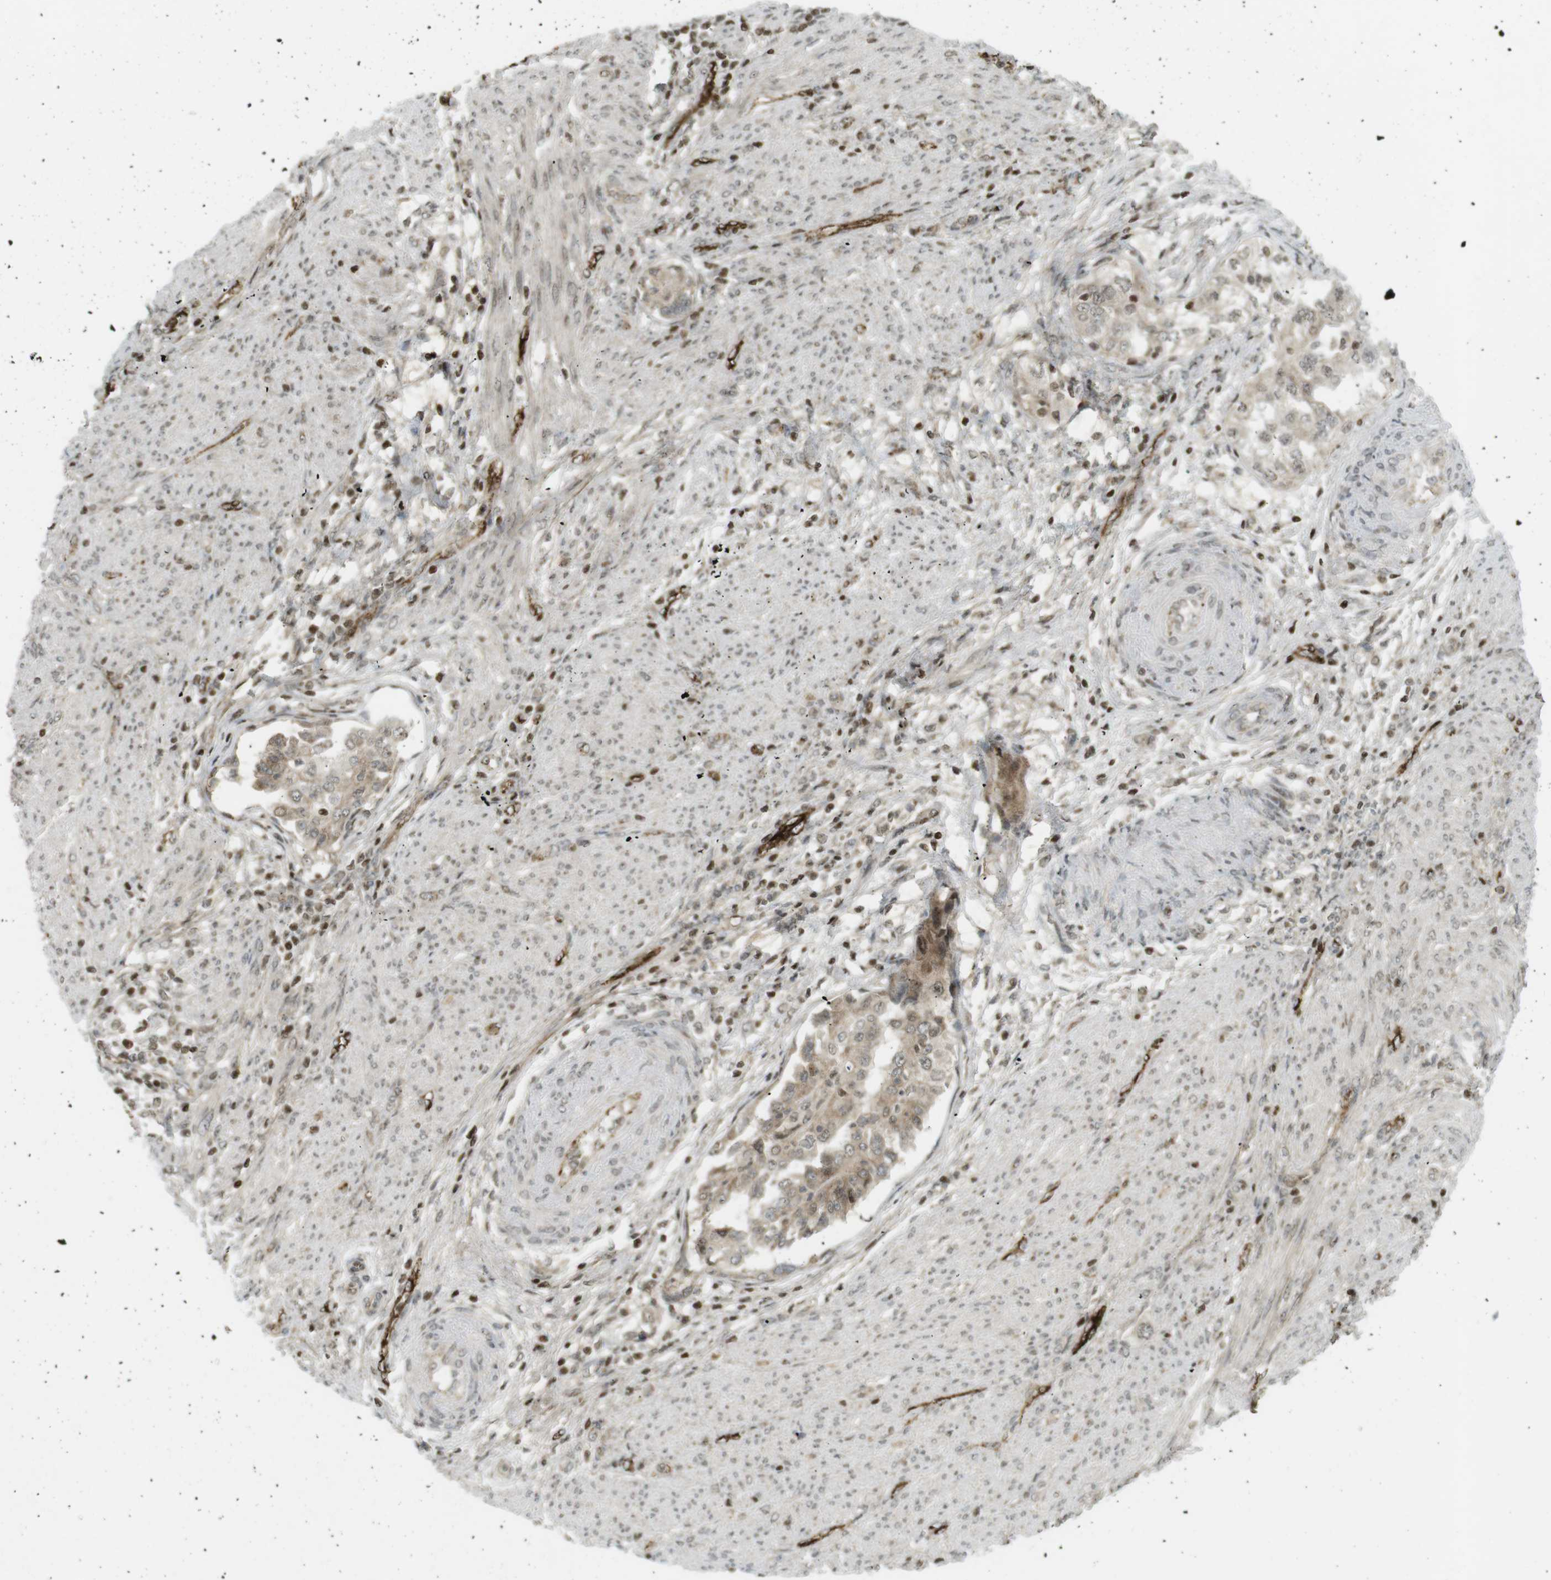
{"staining": {"intensity": "weak", "quantity": ">75%", "location": "cytoplasmic/membranous,nuclear"}, "tissue": "endometrial cancer", "cell_type": "Tumor cells", "image_type": "cancer", "snomed": [{"axis": "morphology", "description": "Adenocarcinoma, NOS"}, {"axis": "topography", "description": "Endometrium"}], "caption": "This is a photomicrograph of immunohistochemistry staining of adenocarcinoma (endometrial), which shows weak staining in the cytoplasmic/membranous and nuclear of tumor cells.", "gene": "PPP1R13B", "patient": {"sex": "female", "age": 85}}